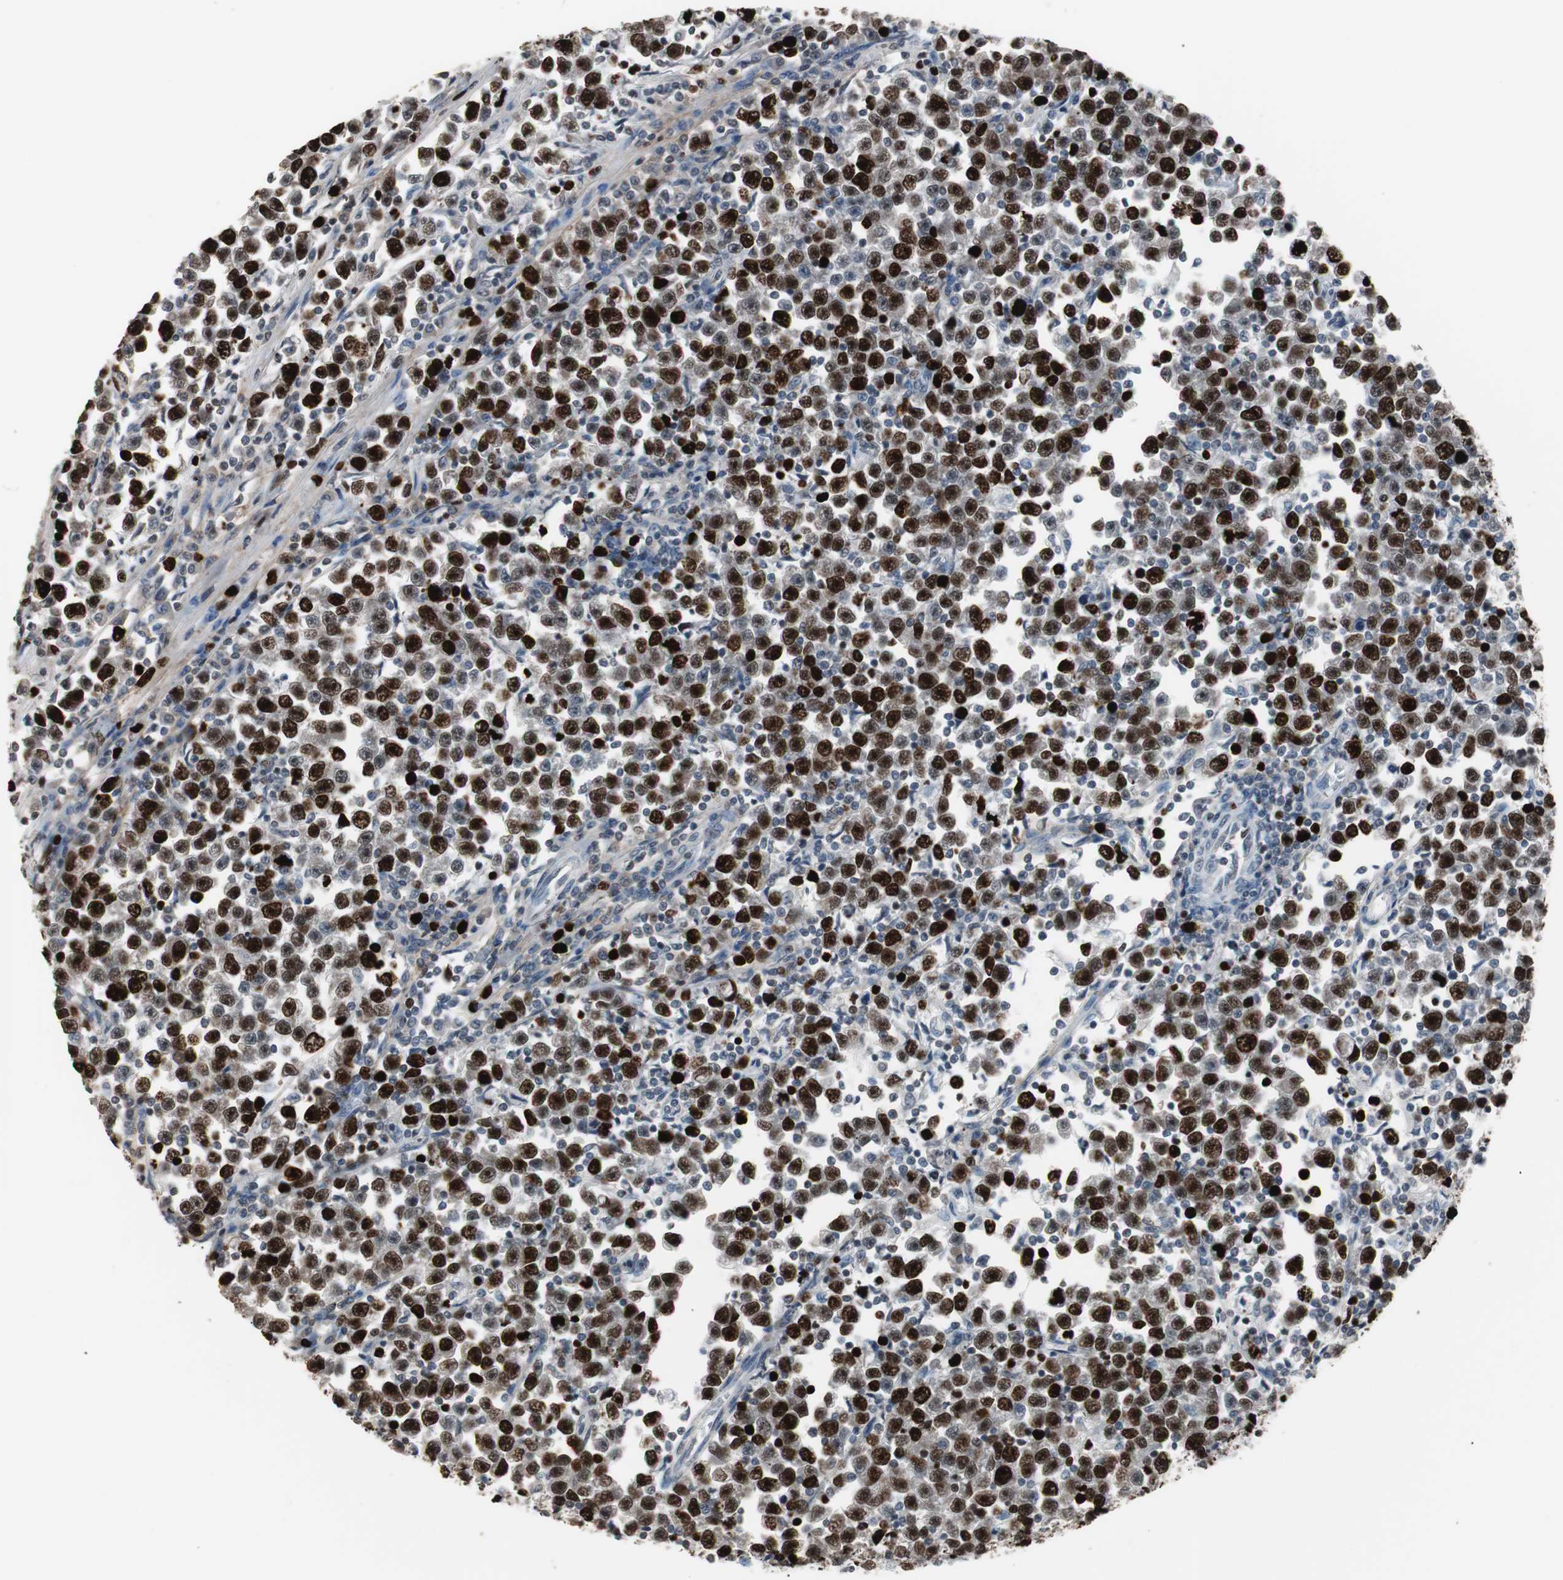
{"staining": {"intensity": "strong", "quantity": ">75%", "location": "nuclear"}, "tissue": "testis cancer", "cell_type": "Tumor cells", "image_type": "cancer", "snomed": [{"axis": "morphology", "description": "Seminoma, NOS"}, {"axis": "topography", "description": "Testis"}], "caption": "Immunohistochemistry staining of seminoma (testis), which shows high levels of strong nuclear expression in approximately >75% of tumor cells indicating strong nuclear protein expression. The staining was performed using DAB (brown) for protein detection and nuclei were counterstained in hematoxylin (blue).", "gene": "TOP2A", "patient": {"sex": "male", "age": 43}}